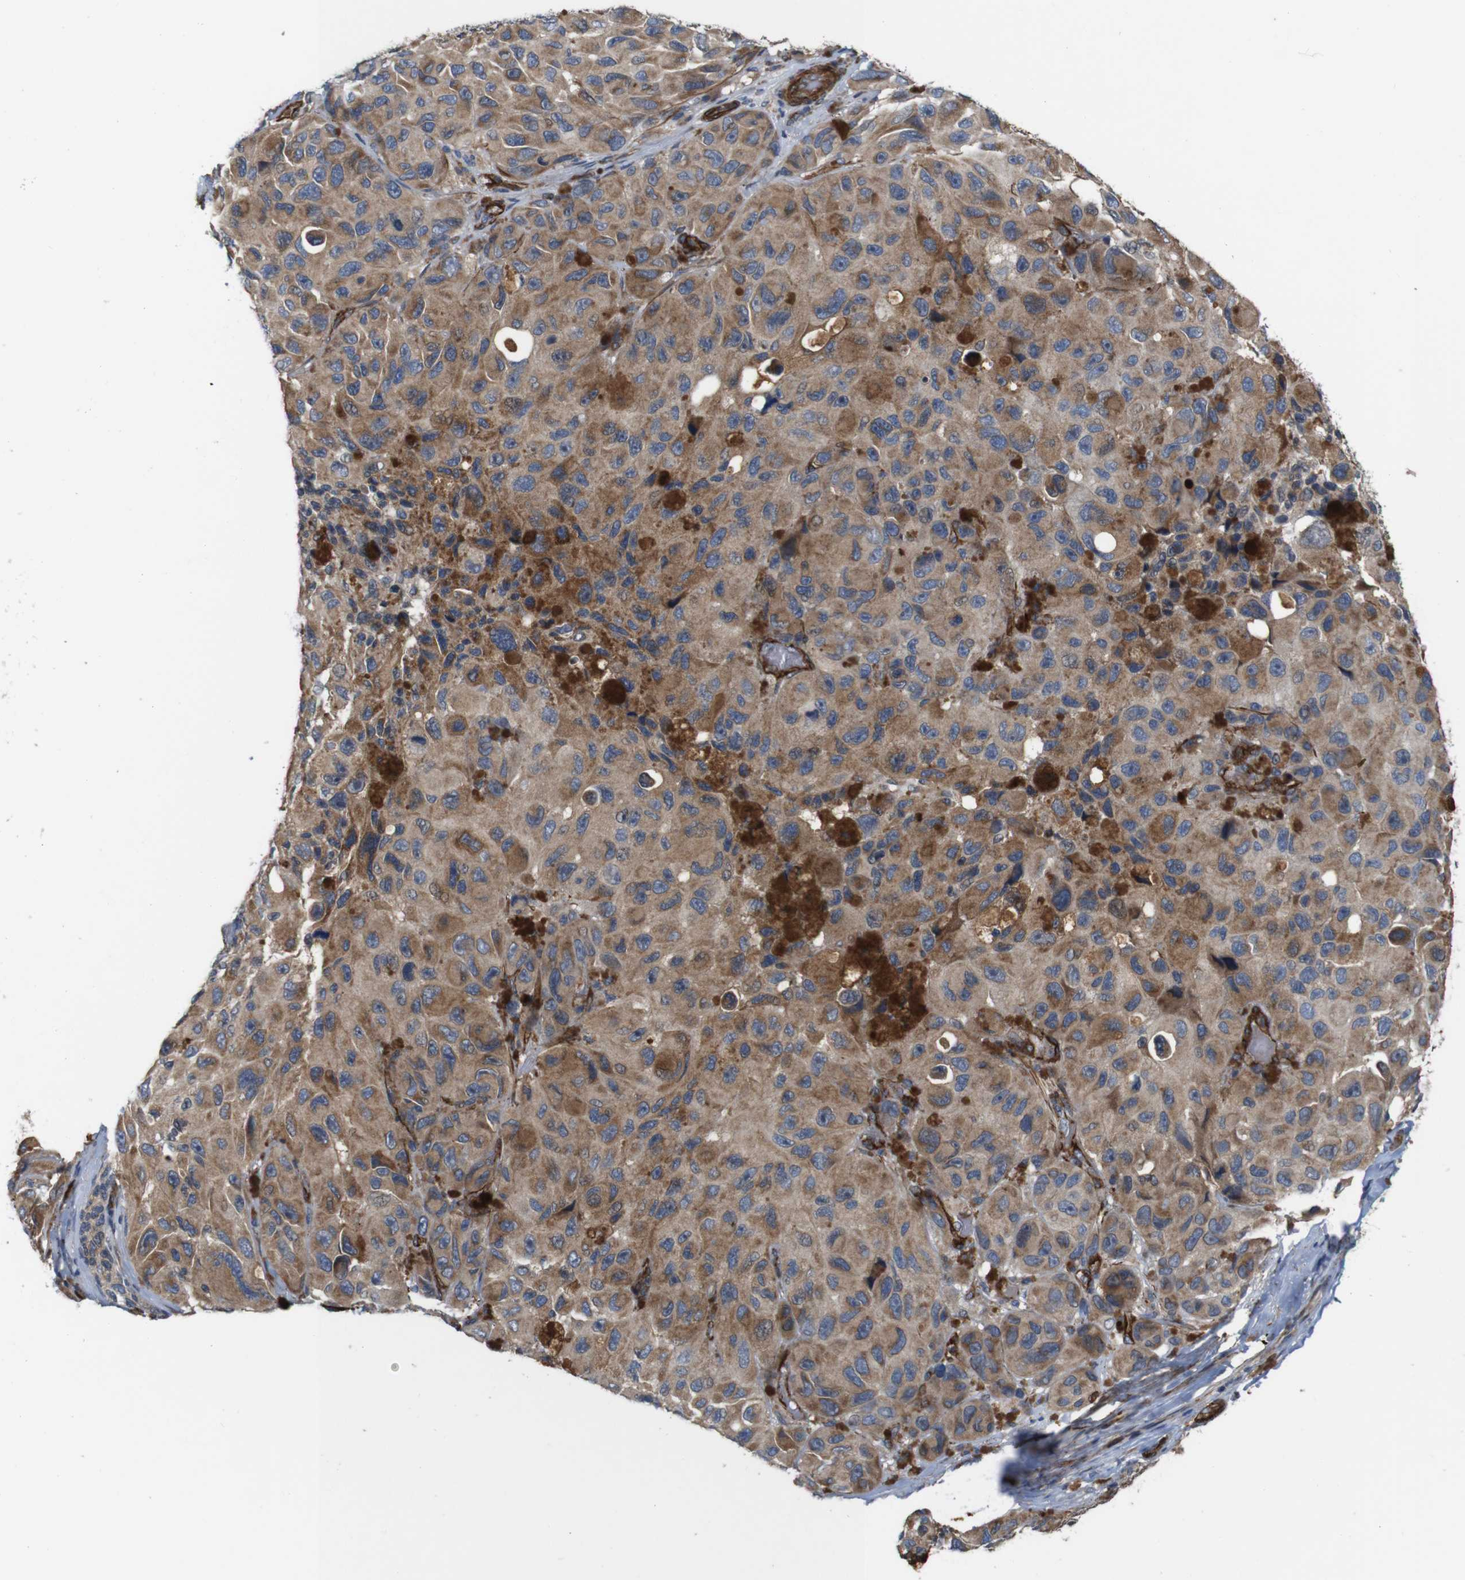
{"staining": {"intensity": "moderate", "quantity": ">75%", "location": "cytoplasmic/membranous"}, "tissue": "melanoma", "cell_type": "Tumor cells", "image_type": "cancer", "snomed": [{"axis": "morphology", "description": "Malignant melanoma, NOS"}, {"axis": "topography", "description": "Skin"}], "caption": "Protein staining of melanoma tissue exhibits moderate cytoplasmic/membranous expression in approximately >75% of tumor cells.", "gene": "GGT7", "patient": {"sex": "female", "age": 73}}